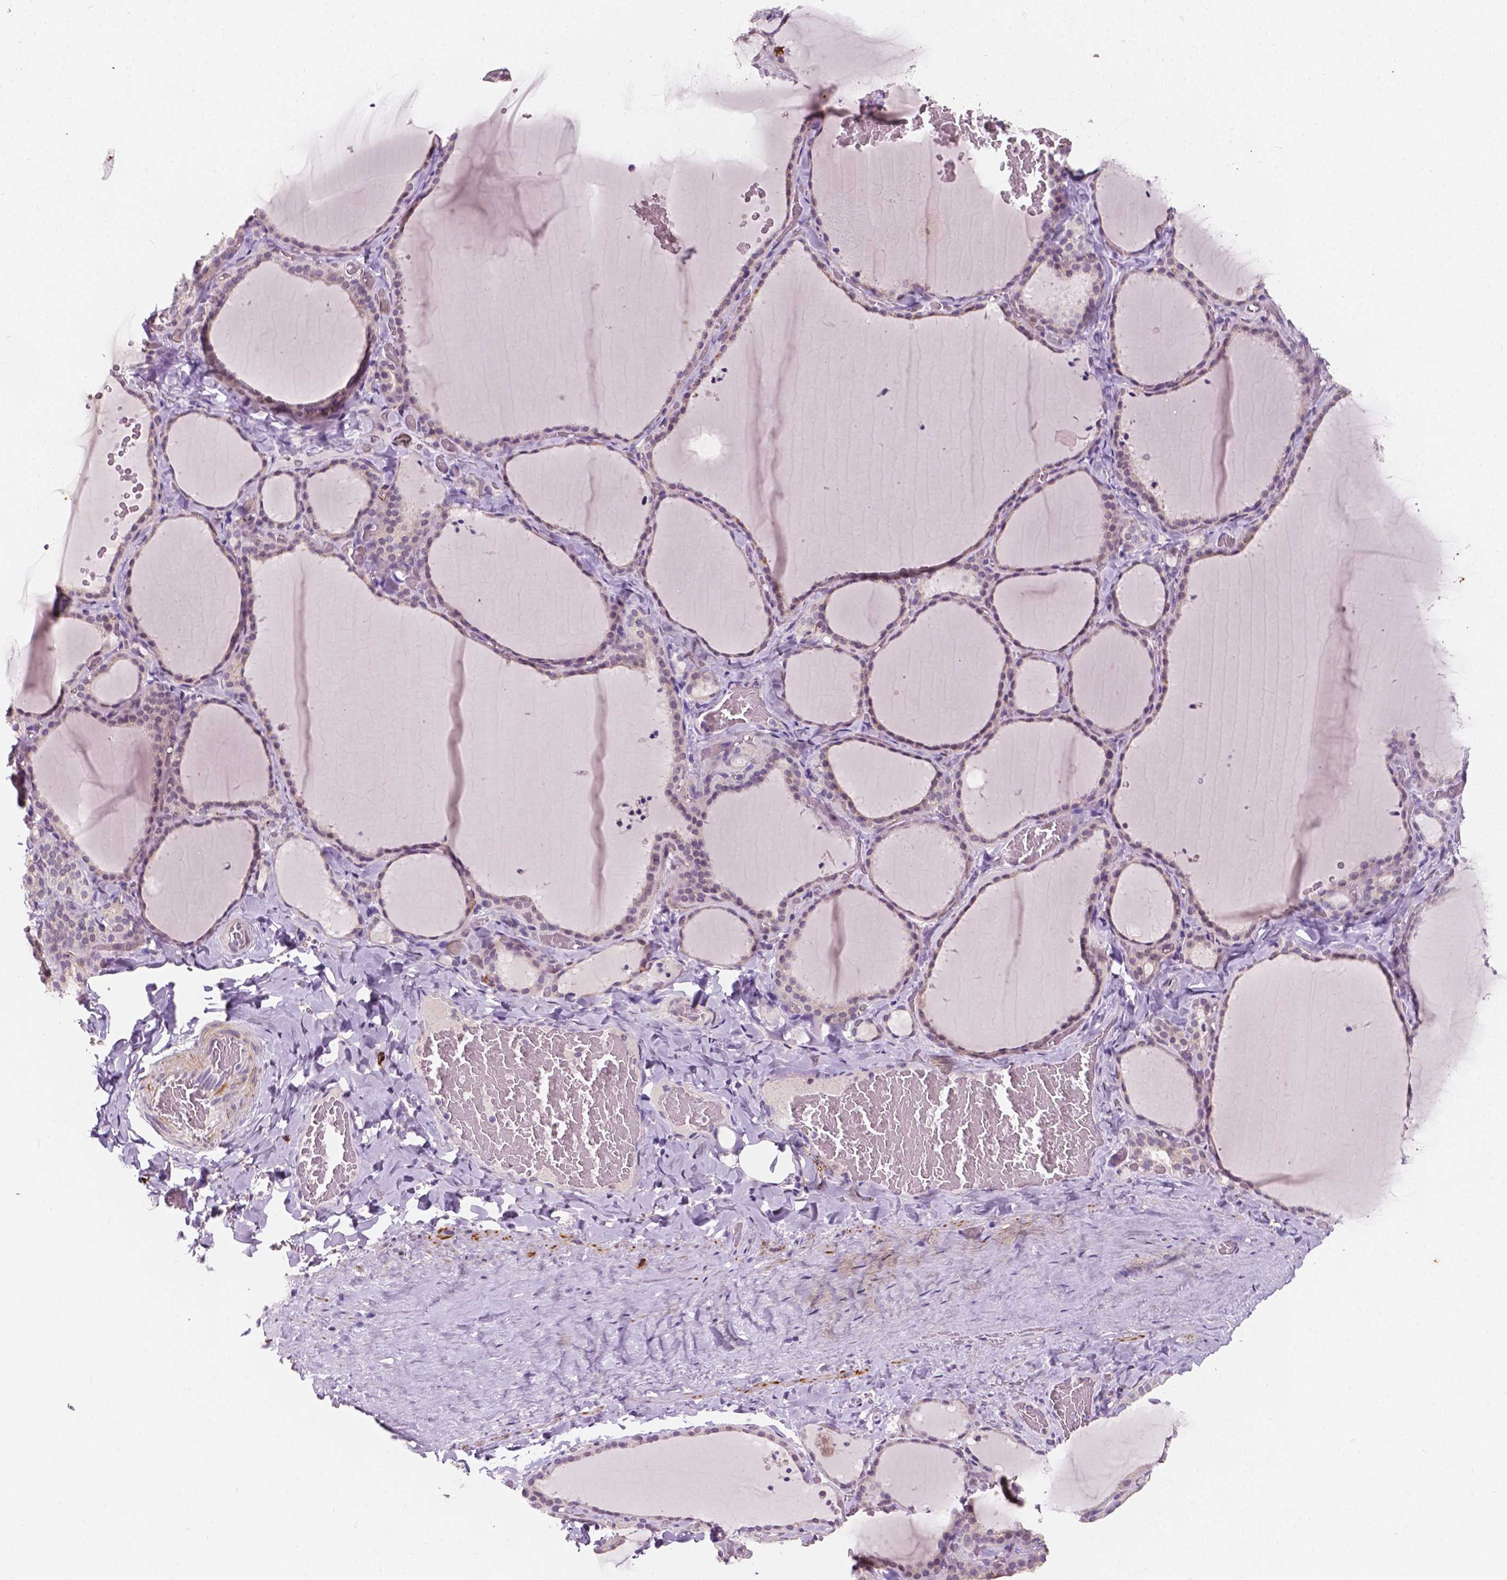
{"staining": {"intensity": "negative", "quantity": "none", "location": "none"}, "tissue": "thyroid gland", "cell_type": "Glandular cells", "image_type": "normal", "snomed": [{"axis": "morphology", "description": "Normal tissue, NOS"}, {"axis": "topography", "description": "Thyroid gland"}], "caption": "Histopathology image shows no significant protein positivity in glandular cells of normal thyroid gland. (Brightfield microscopy of DAB IHC at high magnification).", "gene": "SIRT2", "patient": {"sex": "female", "age": 22}}